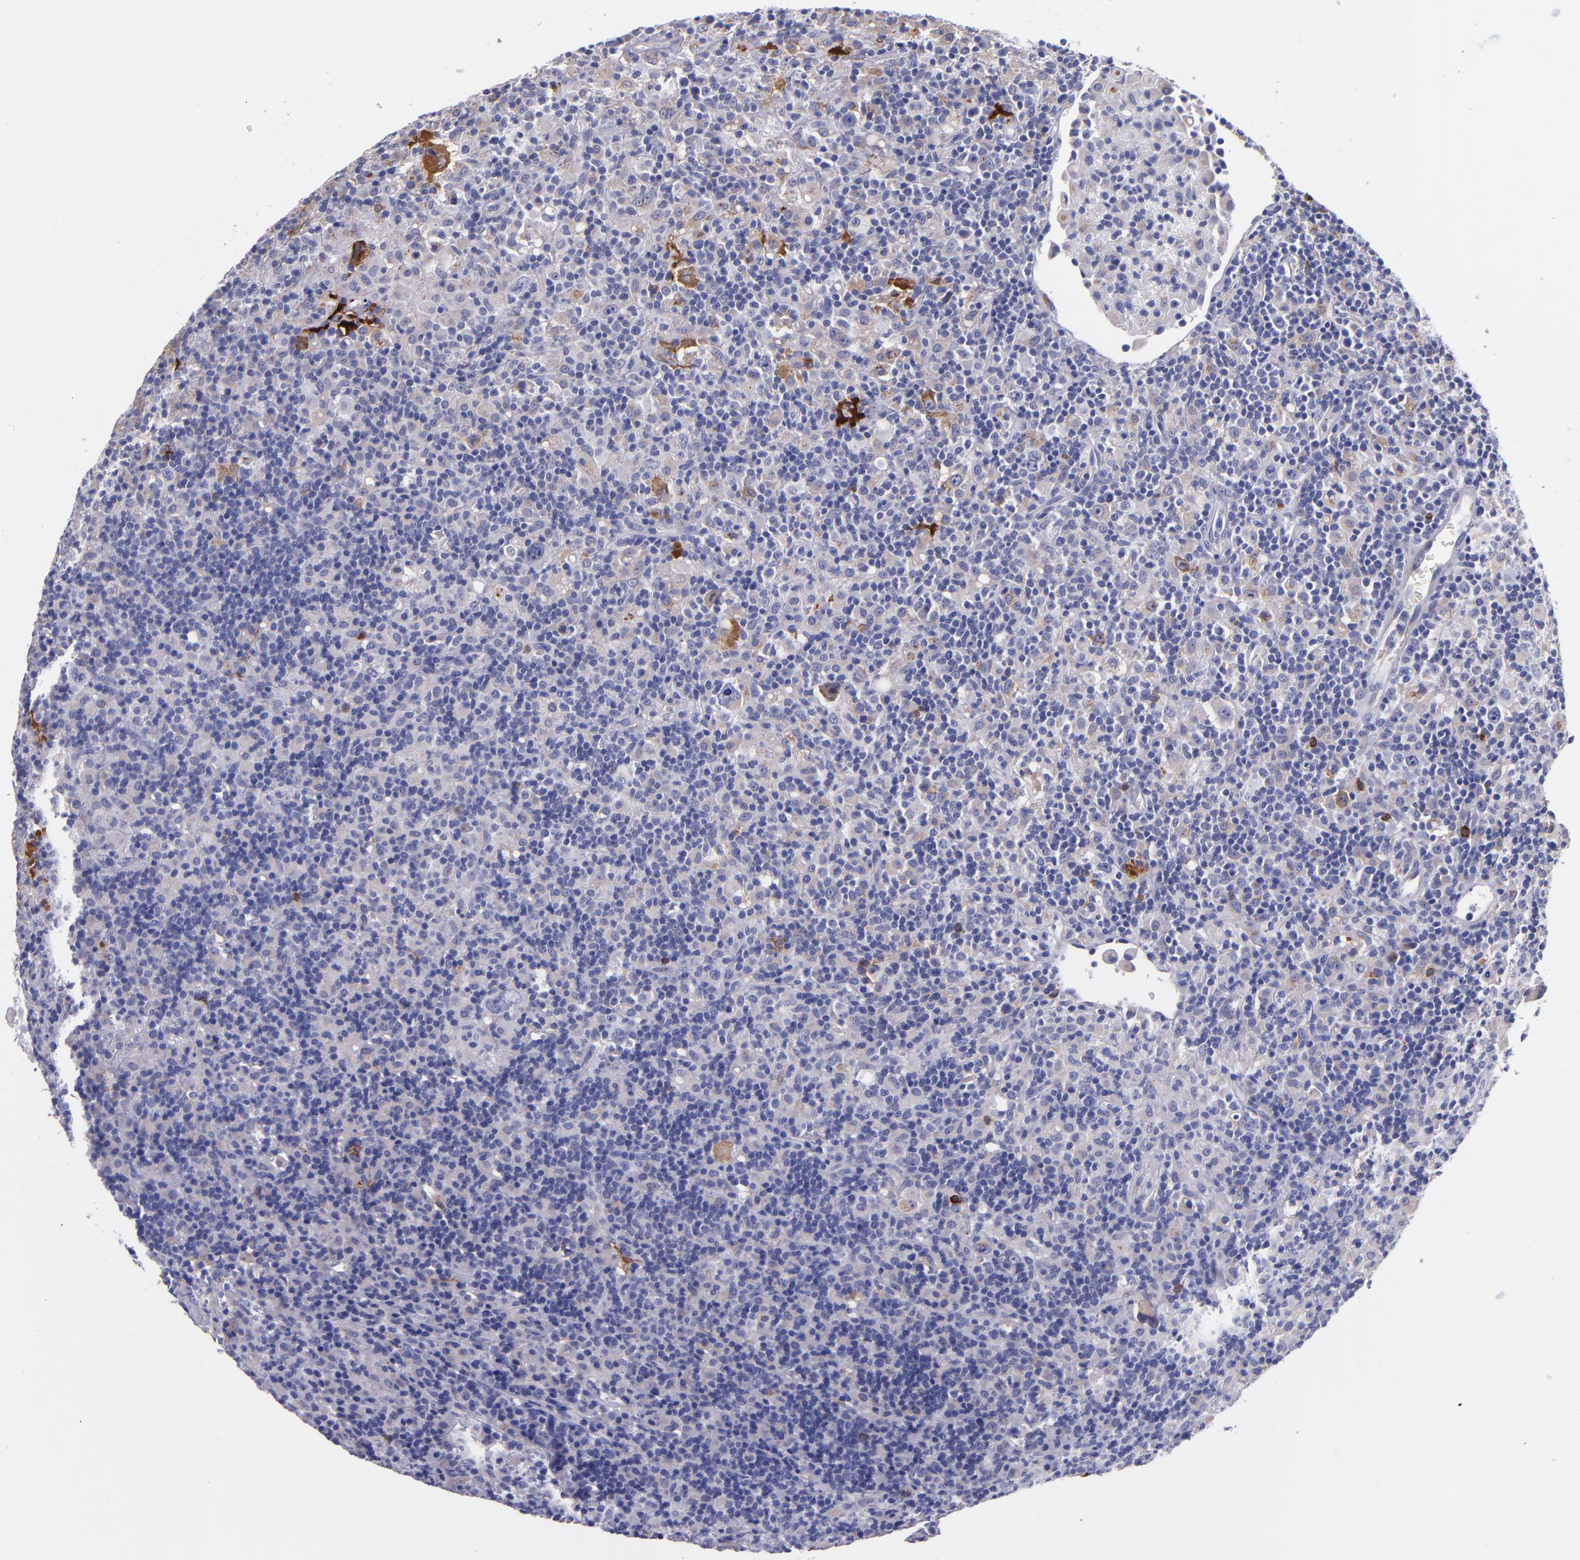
{"staining": {"intensity": "negative", "quantity": "none", "location": "none"}, "tissue": "lymphoma", "cell_type": "Tumor cells", "image_type": "cancer", "snomed": [{"axis": "morphology", "description": "Hodgkin's disease, NOS"}, {"axis": "topography", "description": "Lymph node"}], "caption": "This histopathology image is of lymphoma stained with IHC to label a protein in brown with the nuclei are counter-stained blue. There is no staining in tumor cells. The staining was performed using DAB to visualize the protein expression in brown, while the nuclei were stained in blue with hematoxylin (Magnification: 20x).", "gene": "IVL", "patient": {"sex": "male", "age": 46}}